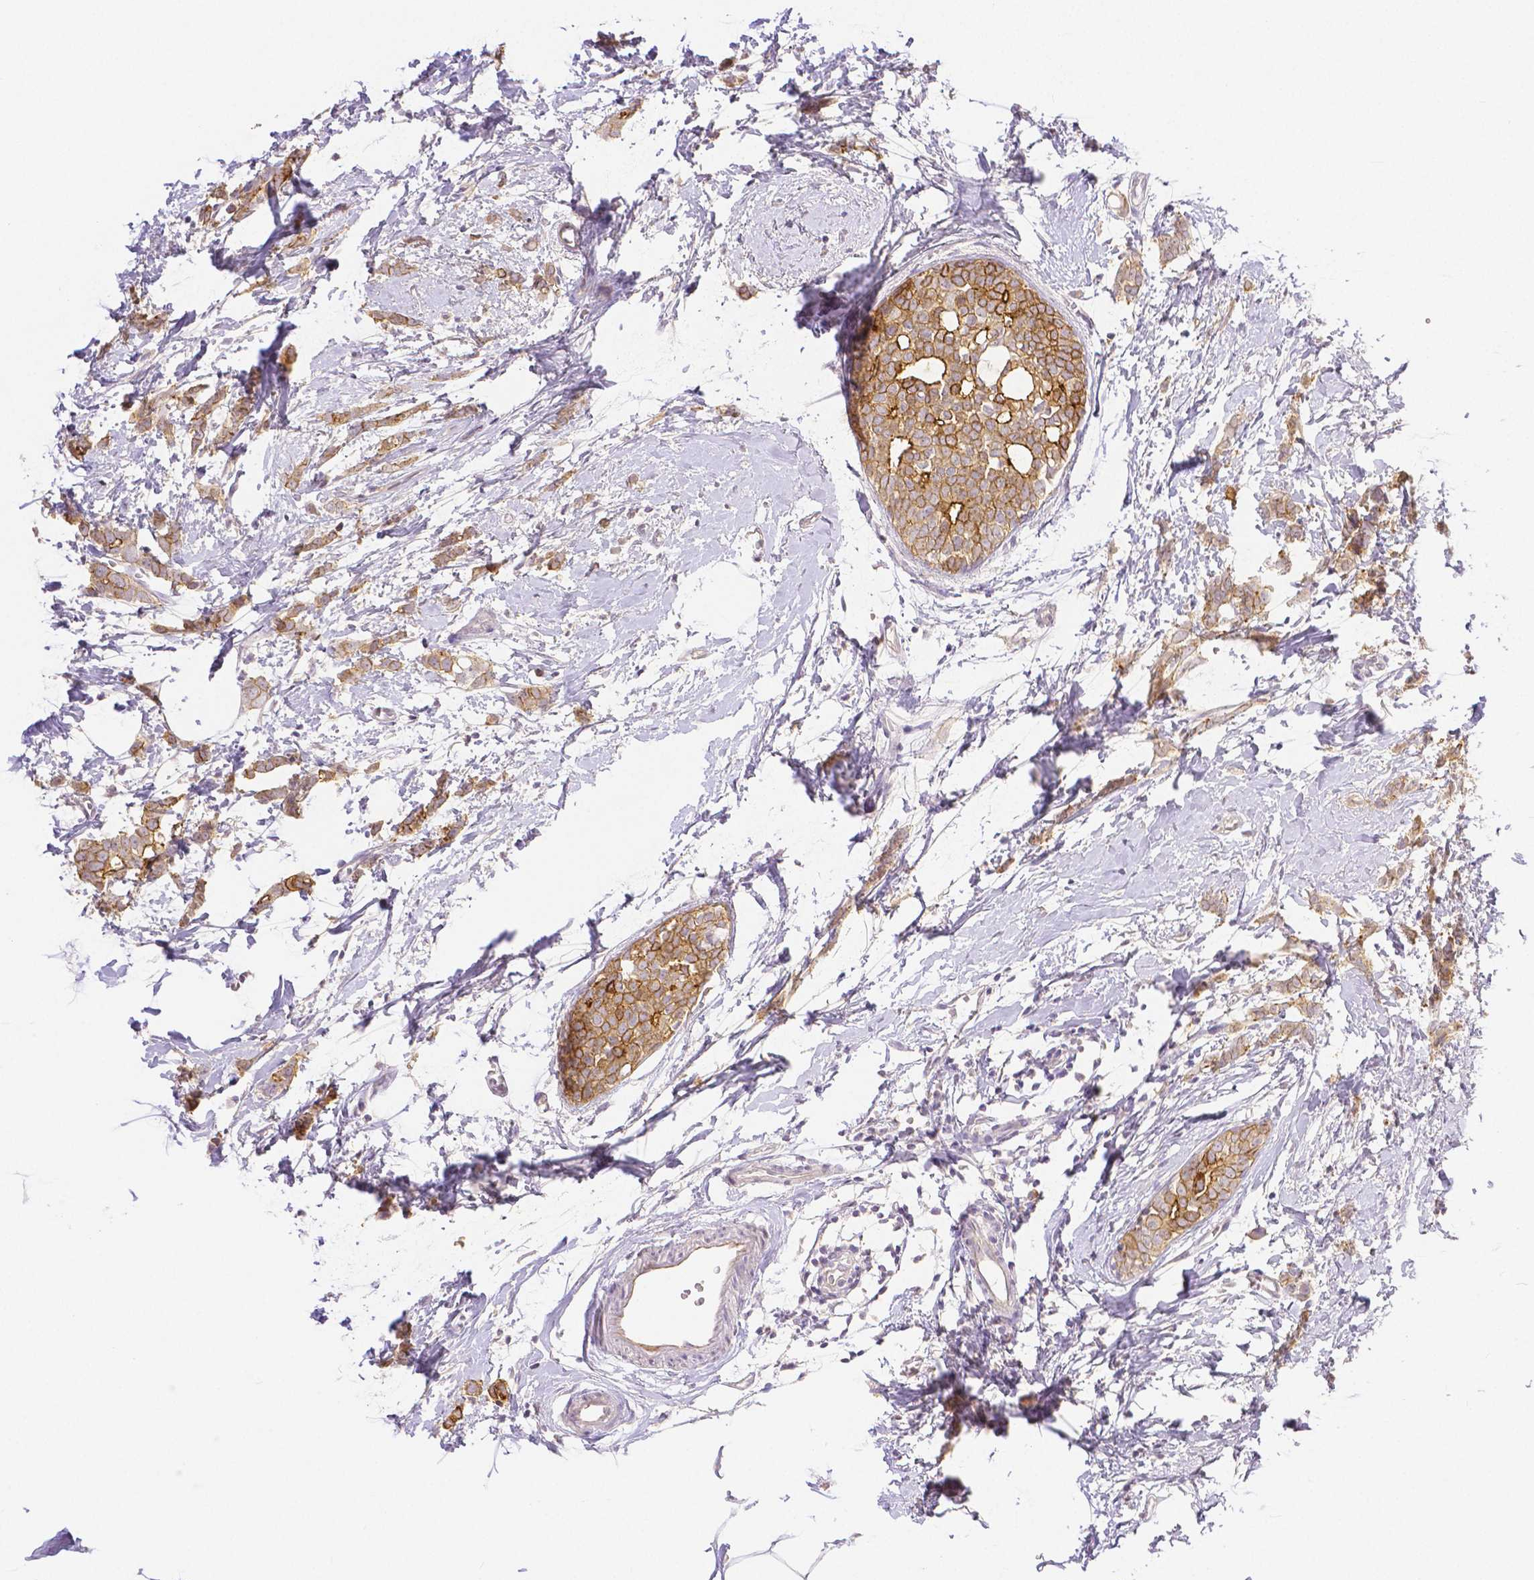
{"staining": {"intensity": "moderate", "quantity": ">75%", "location": "cytoplasmic/membranous"}, "tissue": "breast cancer", "cell_type": "Tumor cells", "image_type": "cancer", "snomed": [{"axis": "morphology", "description": "Duct carcinoma"}, {"axis": "topography", "description": "Breast"}], "caption": "This is a micrograph of IHC staining of breast intraductal carcinoma, which shows moderate positivity in the cytoplasmic/membranous of tumor cells.", "gene": "OCLN", "patient": {"sex": "female", "age": 40}}